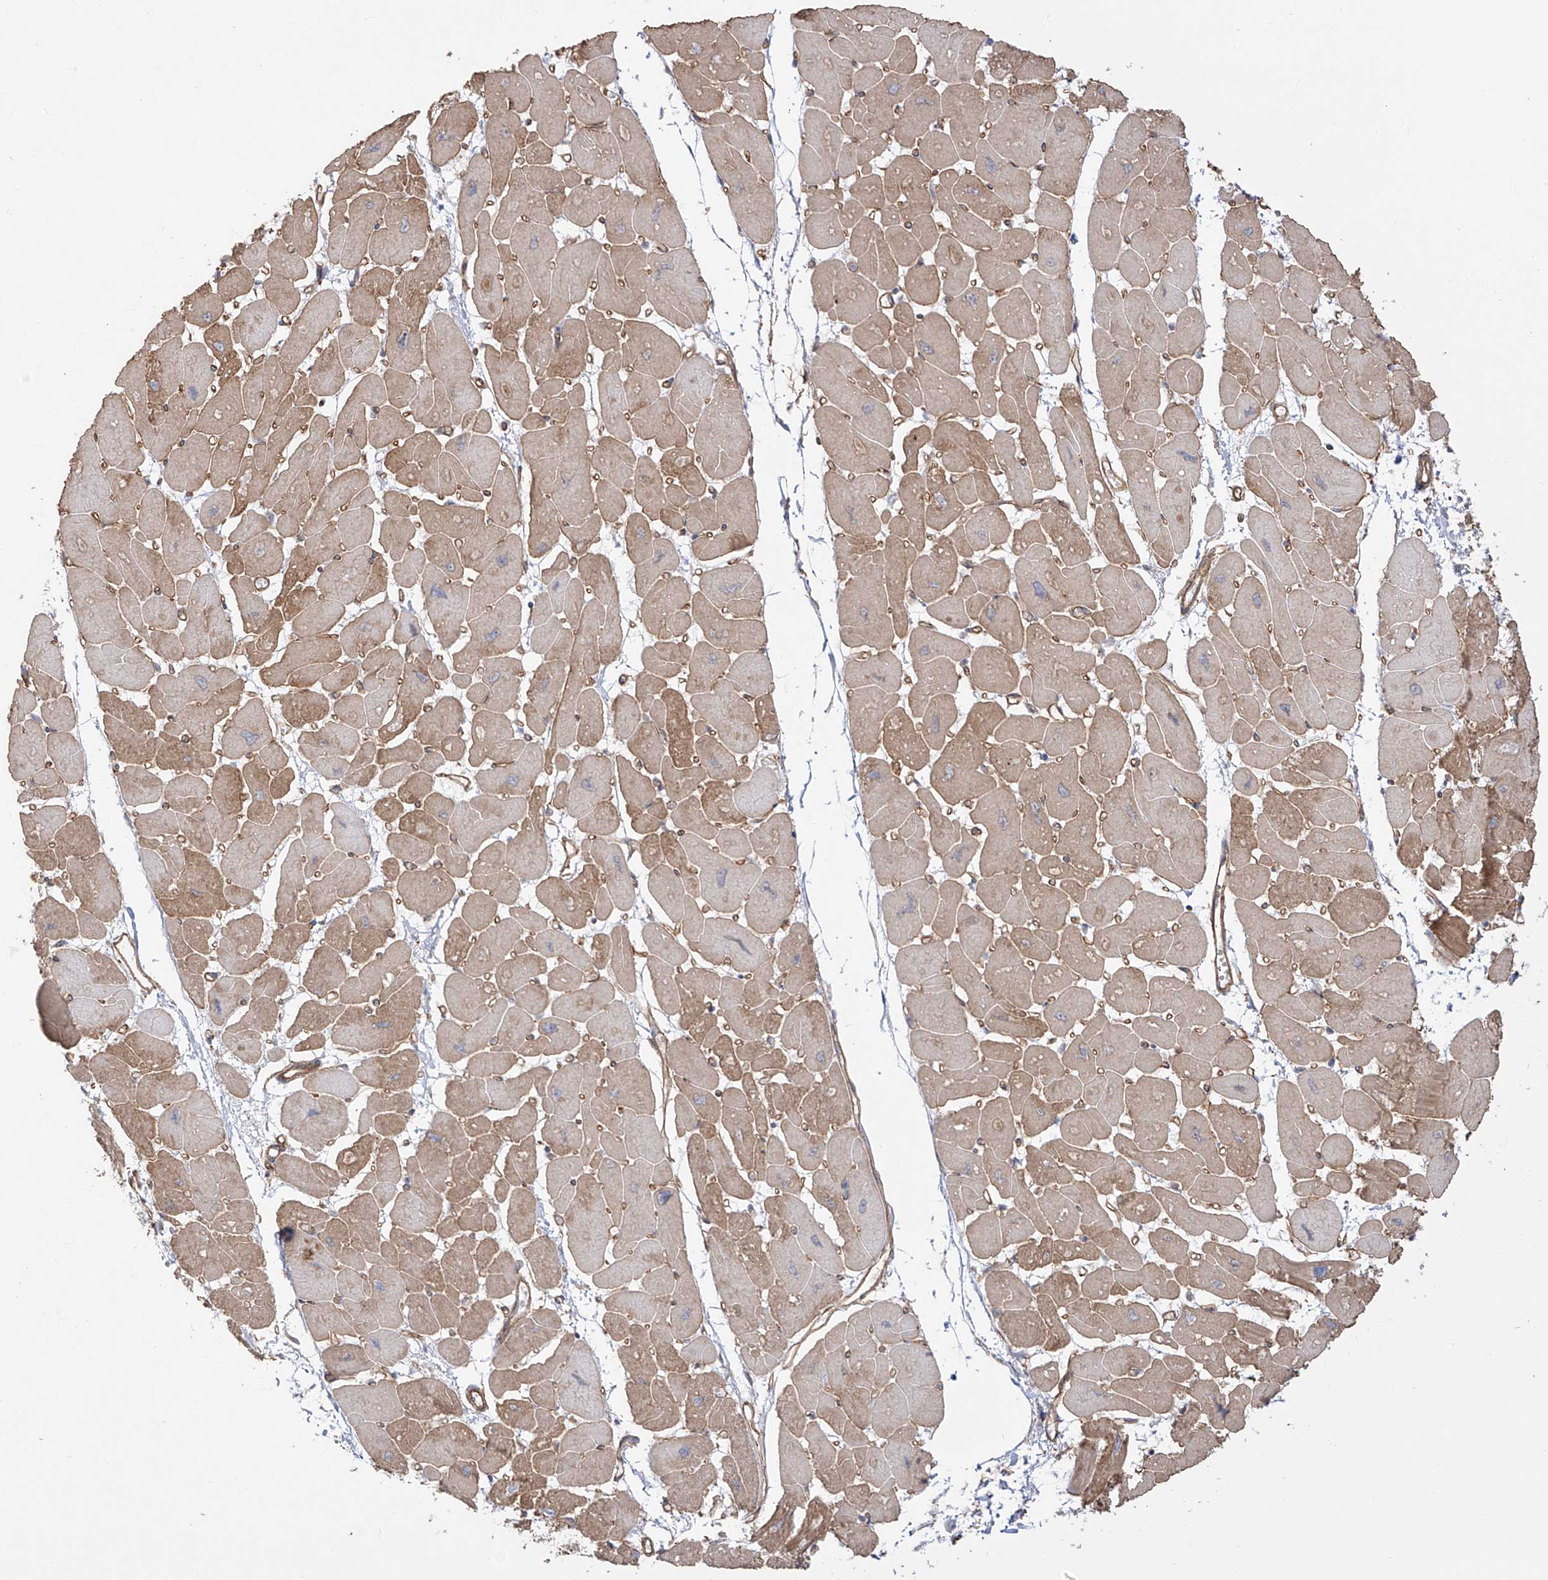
{"staining": {"intensity": "moderate", "quantity": ">75%", "location": "cytoplasmic/membranous"}, "tissue": "heart muscle", "cell_type": "Cardiomyocytes", "image_type": "normal", "snomed": [{"axis": "morphology", "description": "Normal tissue, NOS"}, {"axis": "topography", "description": "Heart"}], "caption": "Heart muscle stained with DAB IHC displays medium levels of moderate cytoplasmic/membranous positivity in about >75% of cardiomyocytes.", "gene": "ZNF180", "patient": {"sex": "female", "age": 54}}